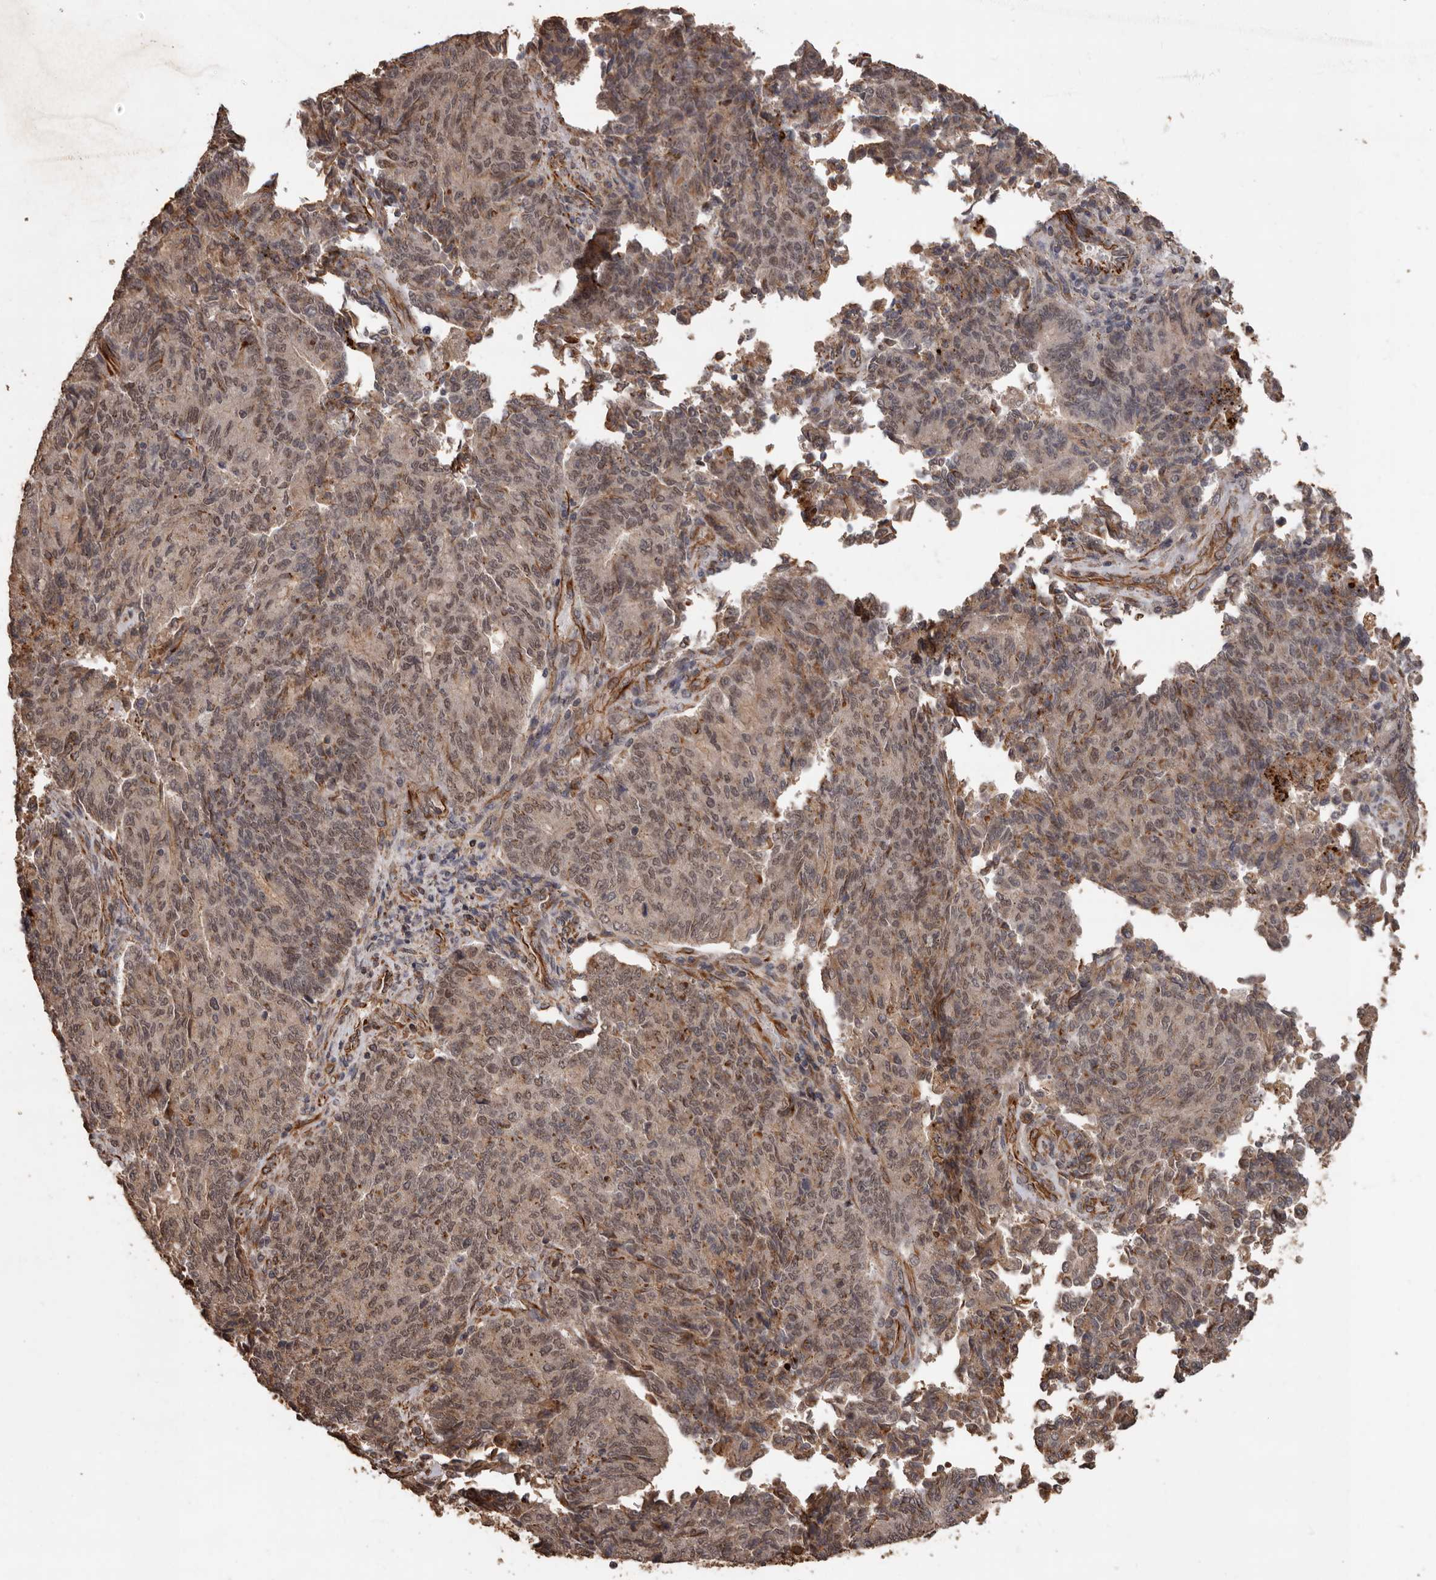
{"staining": {"intensity": "weak", "quantity": ">75%", "location": "cytoplasmic/membranous,nuclear"}, "tissue": "endometrial cancer", "cell_type": "Tumor cells", "image_type": "cancer", "snomed": [{"axis": "morphology", "description": "Adenocarcinoma, NOS"}, {"axis": "topography", "description": "Endometrium"}], "caption": "Protein expression analysis of endometrial cancer (adenocarcinoma) demonstrates weak cytoplasmic/membranous and nuclear staining in about >75% of tumor cells. (DAB (3,3'-diaminobenzidine) IHC, brown staining for protein, blue staining for nuclei).", "gene": "BRAT1", "patient": {"sex": "female", "age": 80}}